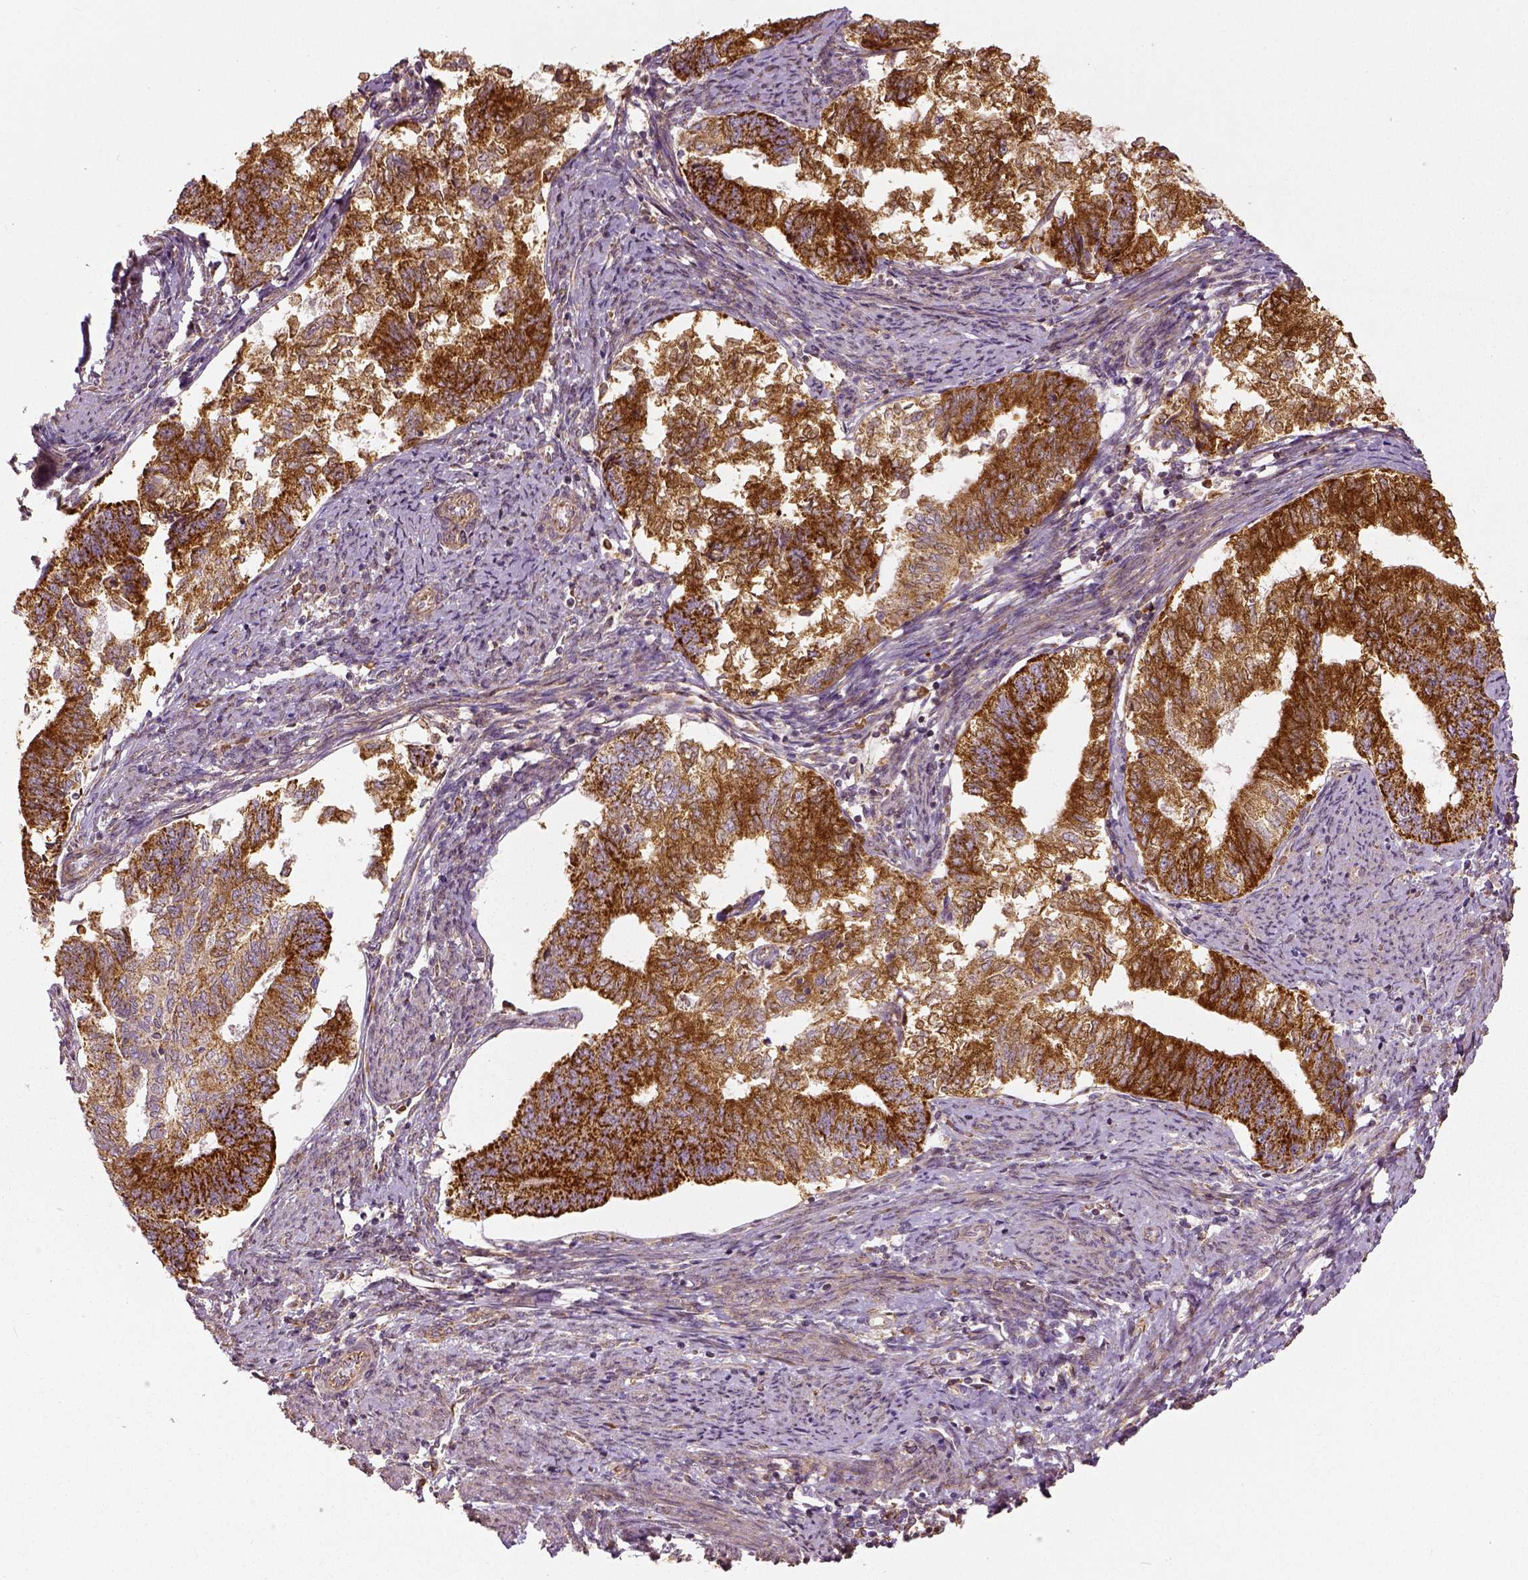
{"staining": {"intensity": "strong", "quantity": ">75%", "location": "cytoplasmic/membranous"}, "tissue": "endometrial cancer", "cell_type": "Tumor cells", "image_type": "cancer", "snomed": [{"axis": "morphology", "description": "Adenocarcinoma, NOS"}, {"axis": "topography", "description": "Endometrium"}], "caption": "Immunohistochemistry (IHC) histopathology image of human endometrial adenocarcinoma stained for a protein (brown), which reveals high levels of strong cytoplasmic/membranous staining in approximately >75% of tumor cells.", "gene": "PGAM5", "patient": {"sex": "female", "age": 65}}